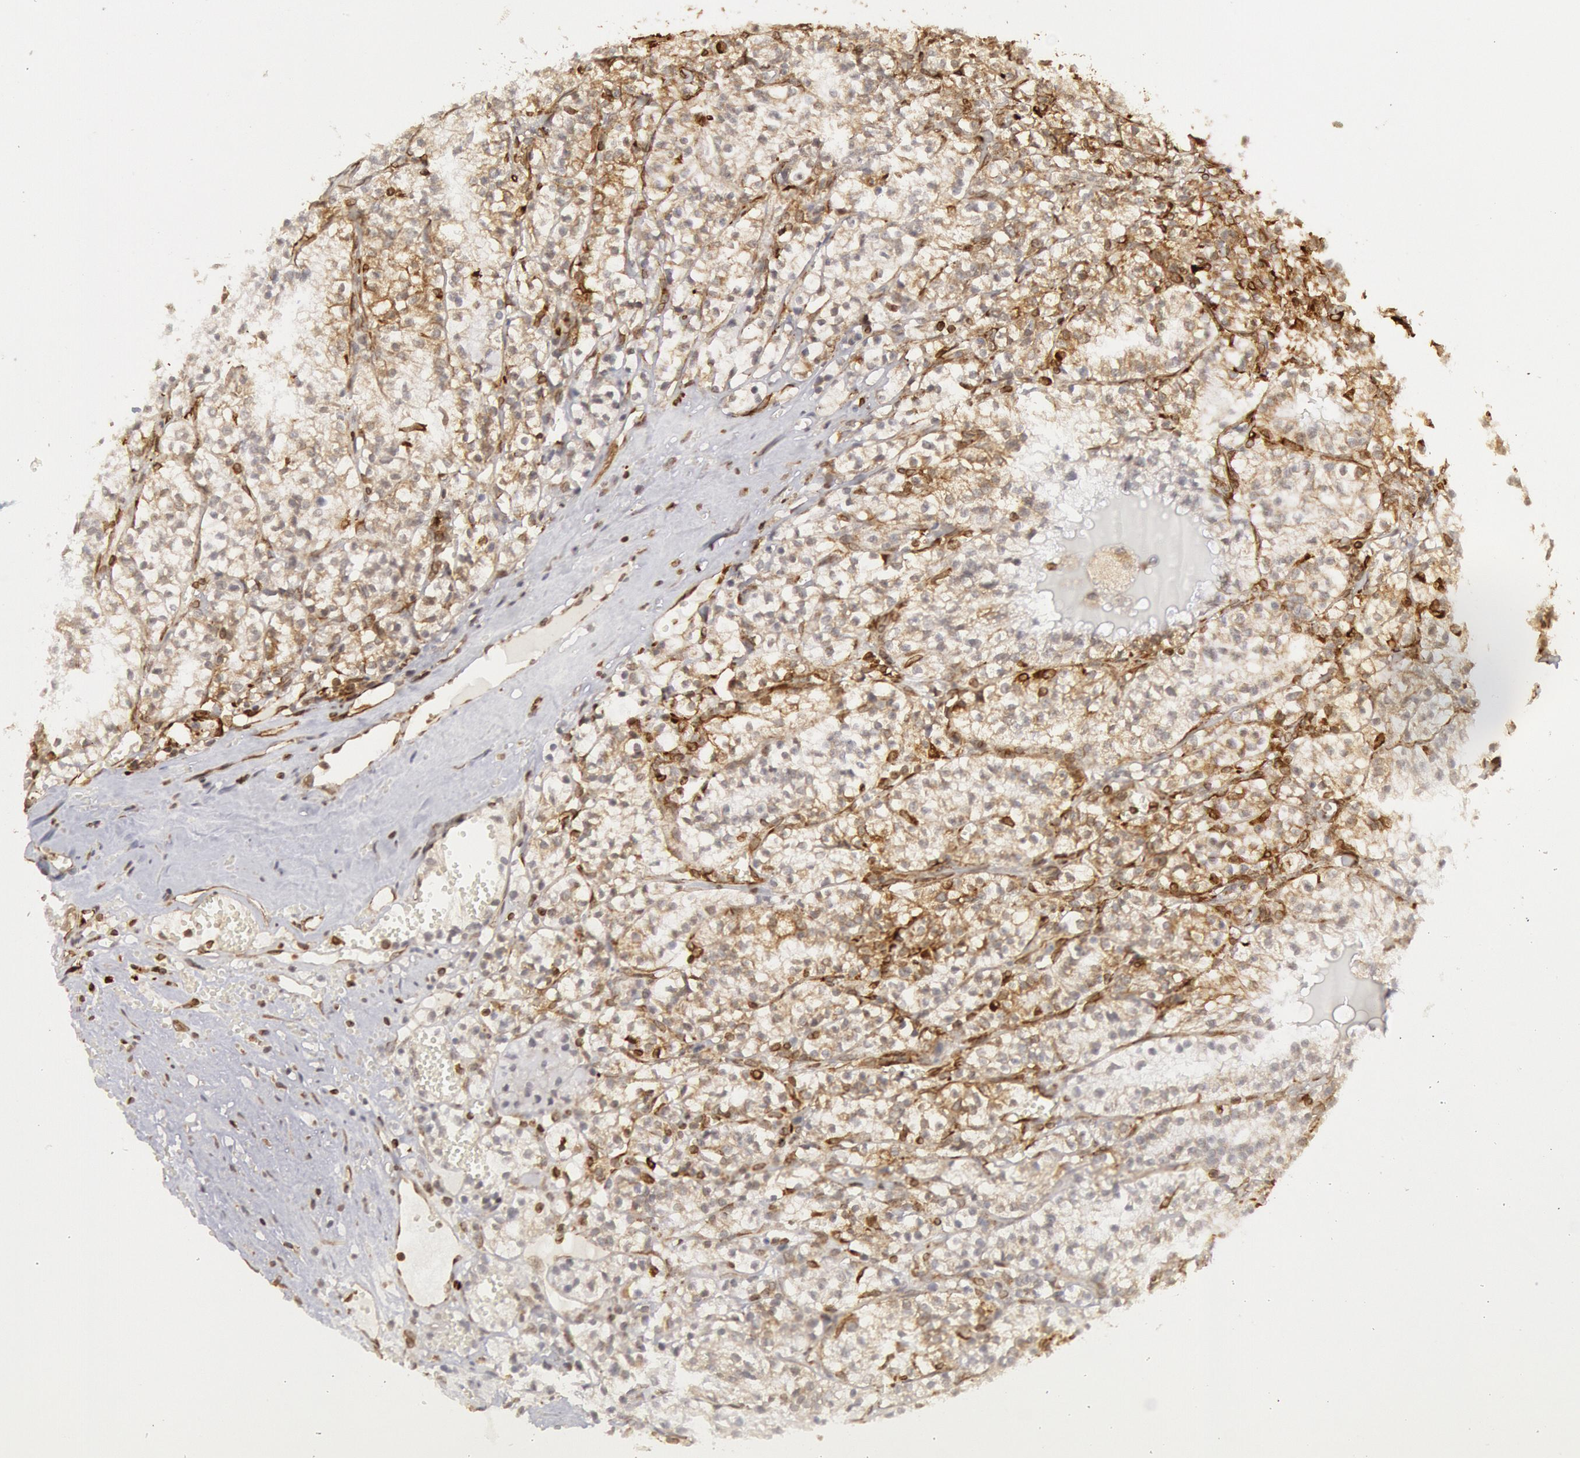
{"staining": {"intensity": "weak", "quantity": "25%-75%", "location": "cytoplasmic/membranous"}, "tissue": "renal cancer", "cell_type": "Tumor cells", "image_type": "cancer", "snomed": [{"axis": "morphology", "description": "Adenocarcinoma, NOS"}, {"axis": "topography", "description": "Kidney"}], "caption": "High-power microscopy captured an immunohistochemistry image of renal cancer (adenocarcinoma), revealing weak cytoplasmic/membranous expression in about 25%-75% of tumor cells.", "gene": "TAP2", "patient": {"sex": "male", "age": 61}}